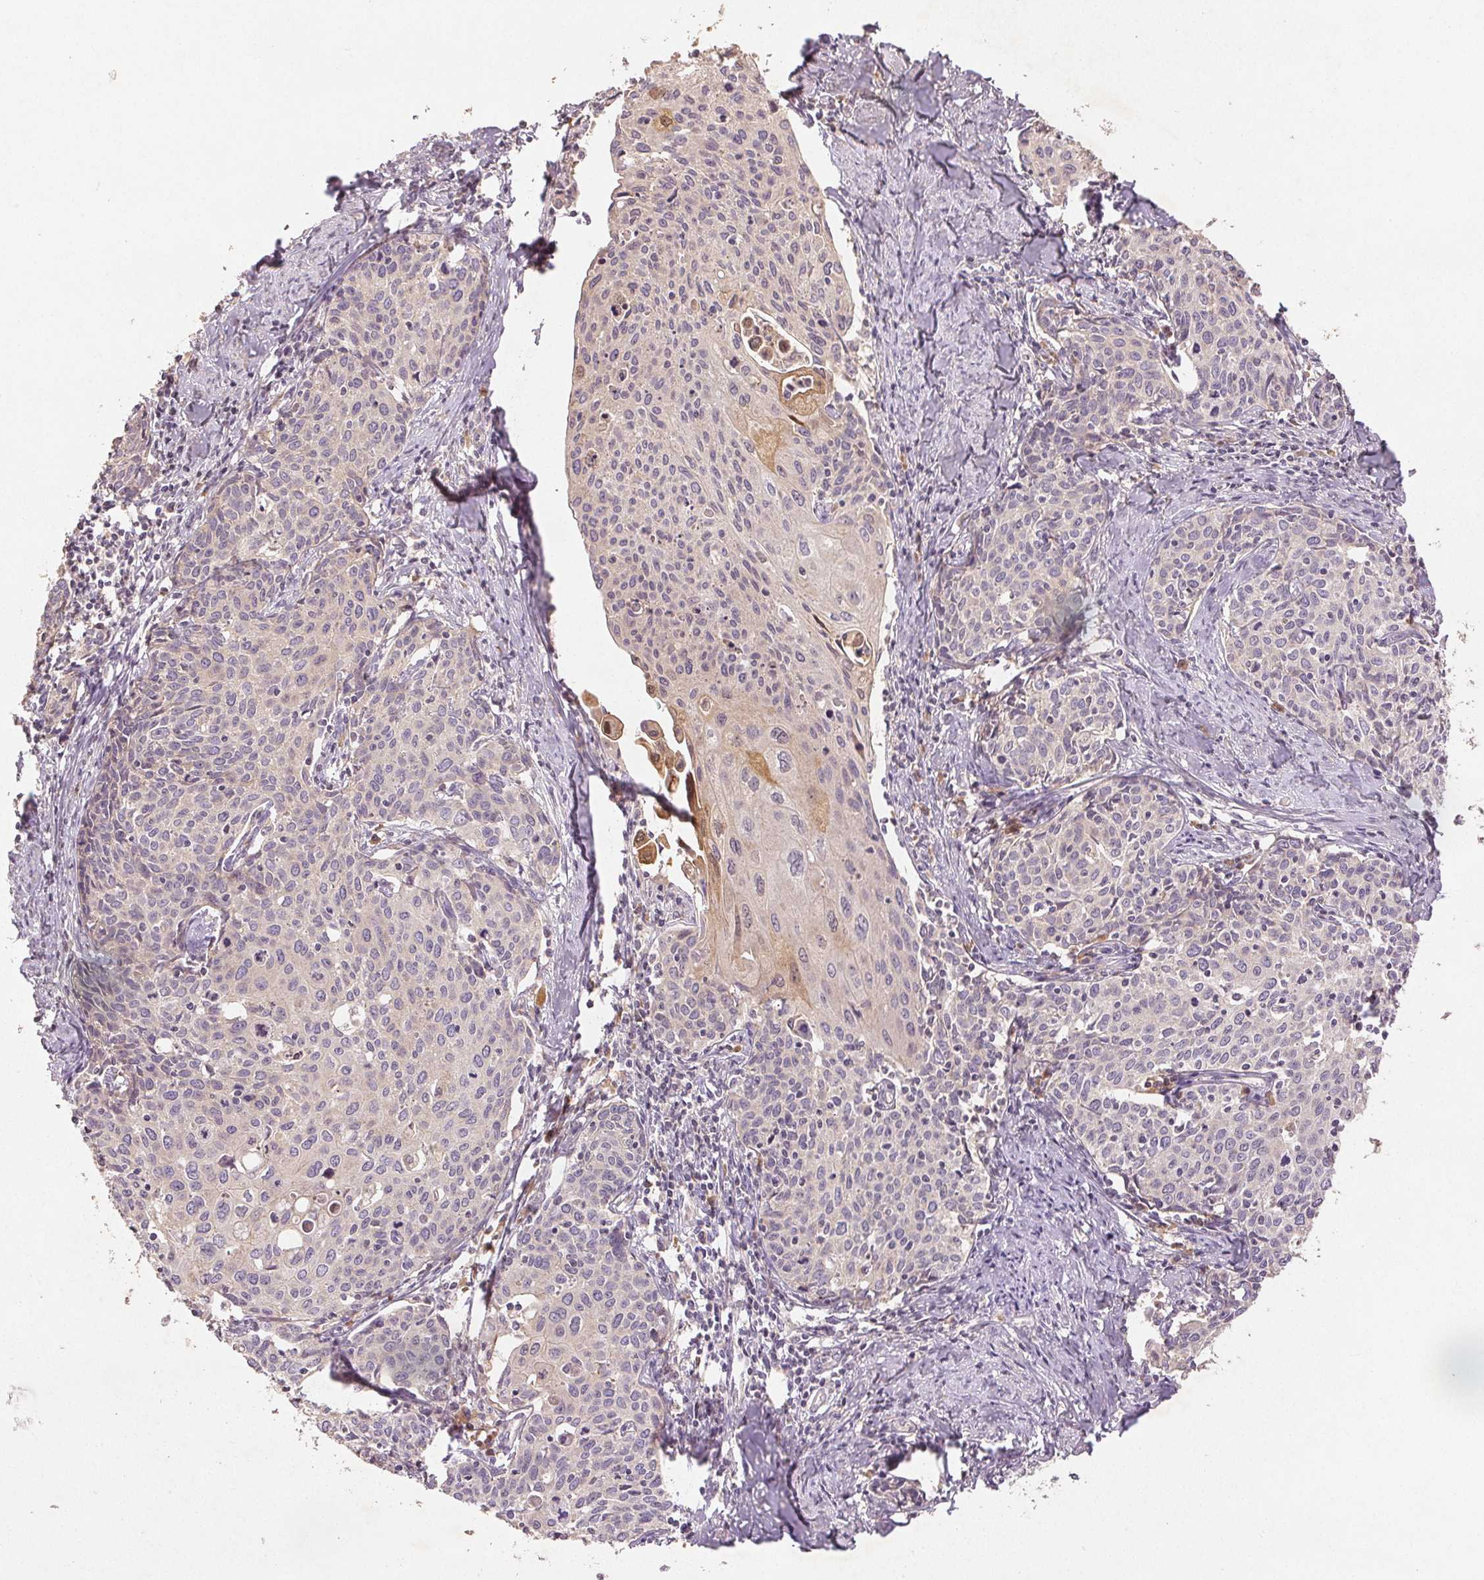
{"staining": {"intensity": "negative", "quantity": "none", "location": "none"}, "tissue": "cervical cancer", "cell_type": "Tumor cells", "image_type": "cancer", "snomed": [{"axis": "morphology", "description": "Squamous cell carcinoma, NOS"}, {"axis": "topography", "description": "Cervix"}], "caption": "The immunohistochemistry micrograph has no significant staining in tumor cells of cervical squamous cell carcinoma tissue.", "gene": "YIF1B", "patient": {"sex": "female", "age": 62}}